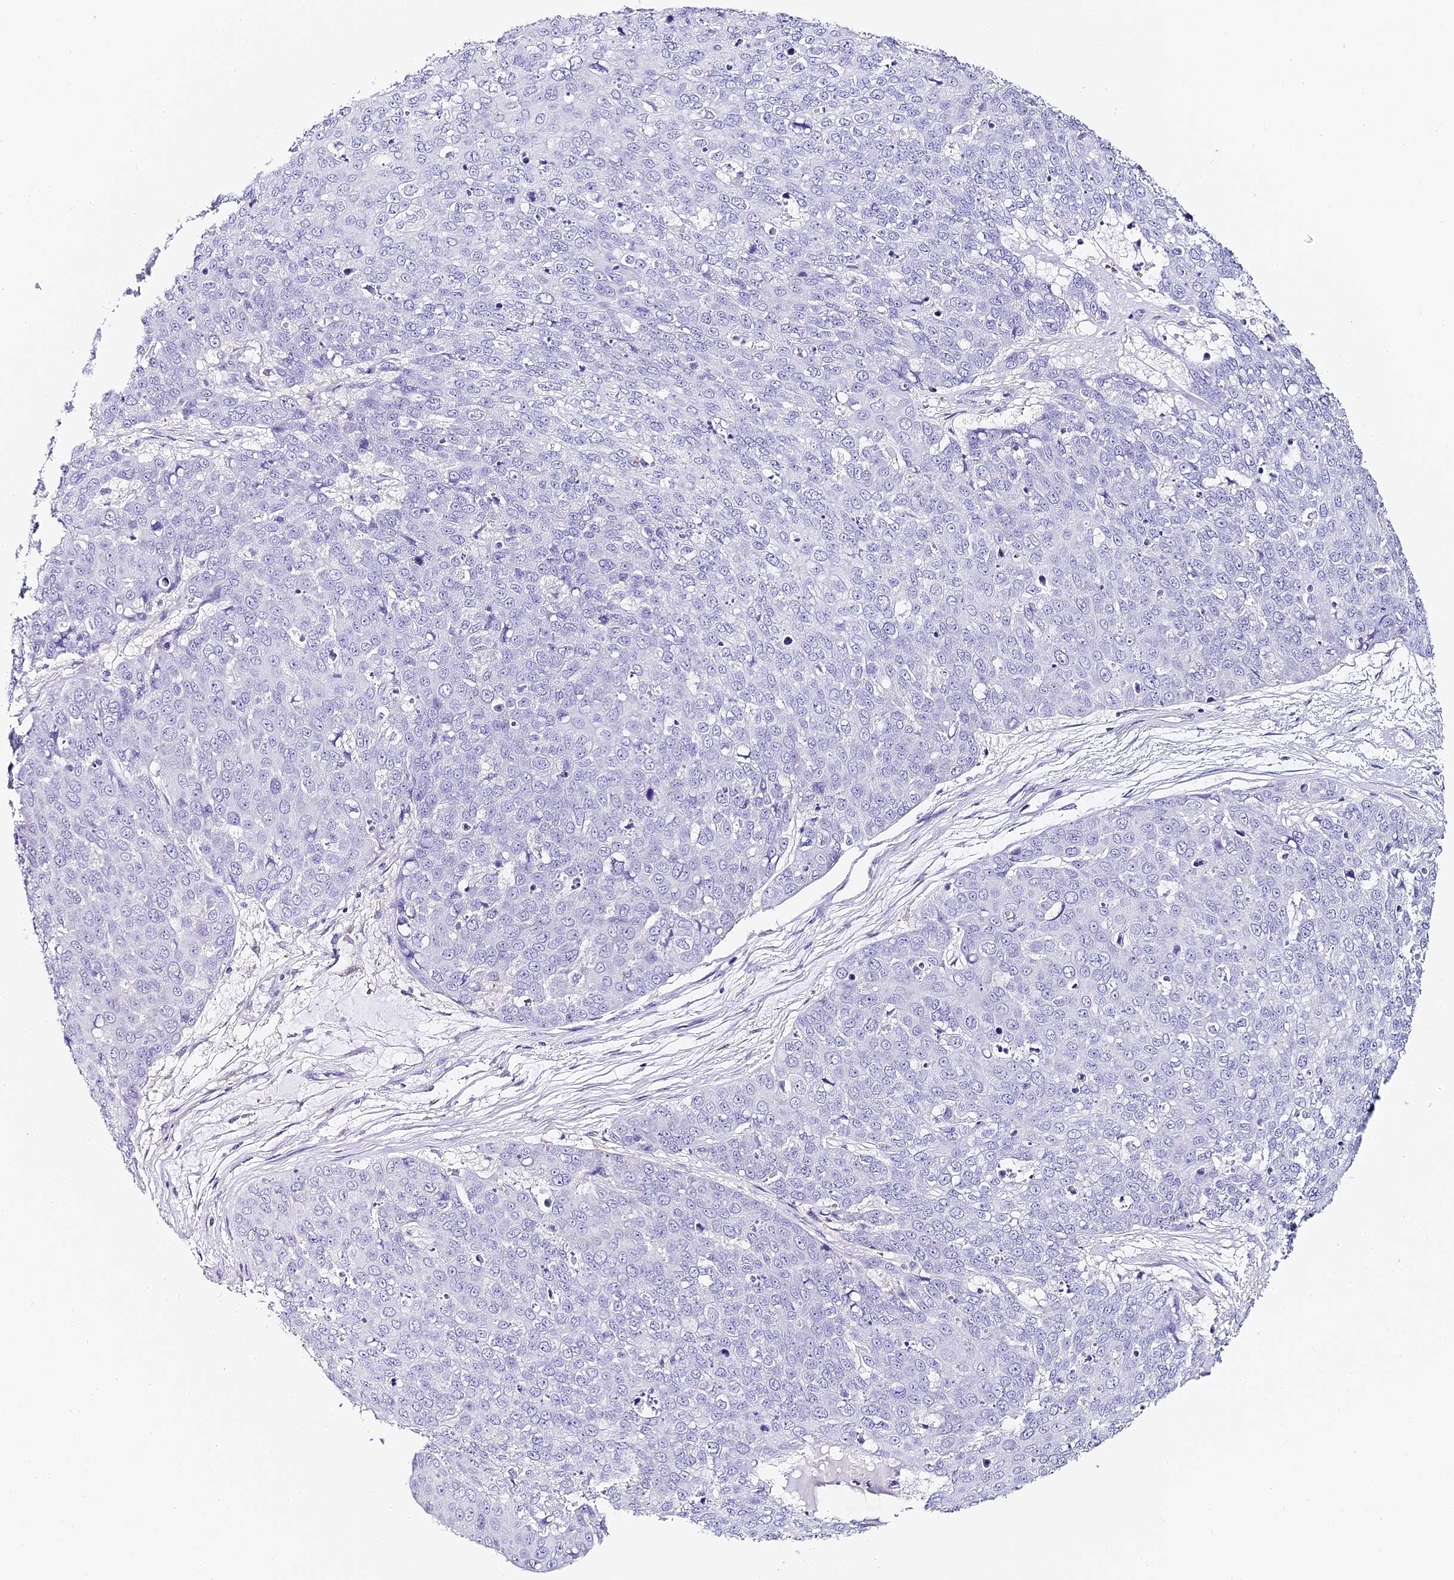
{"staining": {"intensity": "negative", "quantity": "none", "location": "none"}, "tissue": "skin cancer", "cell_type": "Tumor cells", "image_type": "cancer", "snomed": [{"axis": "morphology", "description": "Squamous cell carcinoma, NOS"}, {"axis": "topography", "description": "Skin"}], "caption": "This is a micrograph of immunohistochemistry (IHC) staining of skin cancer (squamous cell carcinoma), which shows no staining in tumor cells. Nuclei are stained in blue.", "gene": "ABHD14A-ACY1", "patient": {"sex": "male", "age": 71}}